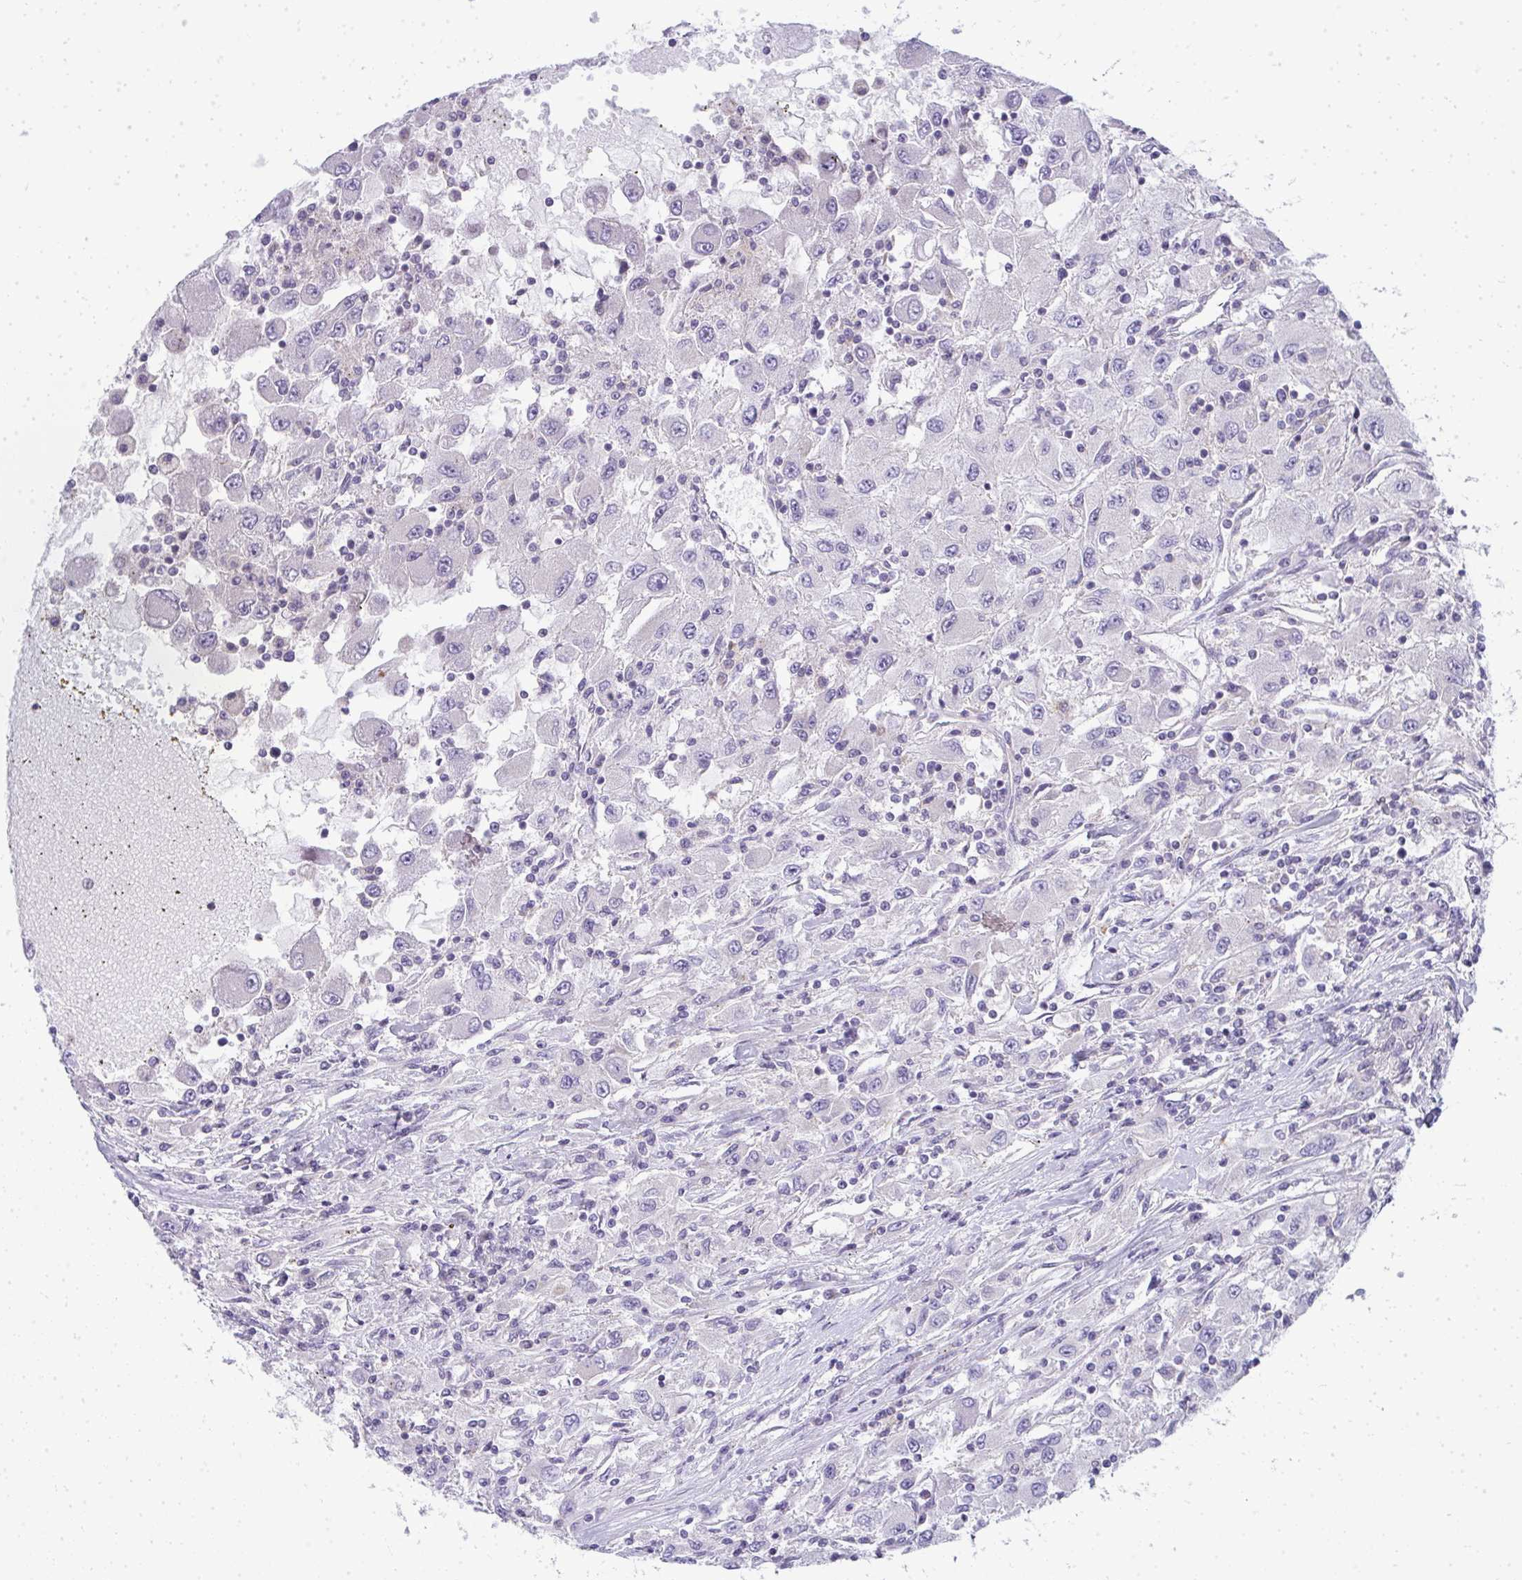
{"staining": {"intensity": "negative", "quantity": "none", "location": "none"}, "tissue": "renal cancer", "cell_type": "Tumor cells", "image_type": "cancer", "snomed": [{"axis": "morphology", "description": "Adenocarcinoma, NOS"}, {"axis": "topography", "description": "Kidney"}], "caption": "This is an immunohistochemistry histopathology image of human renal cancer (adenocarcinoma). There is no expression in tumor cells.", "gene": "VPS4B", "patient": {"sex": "female", "age": 67}}